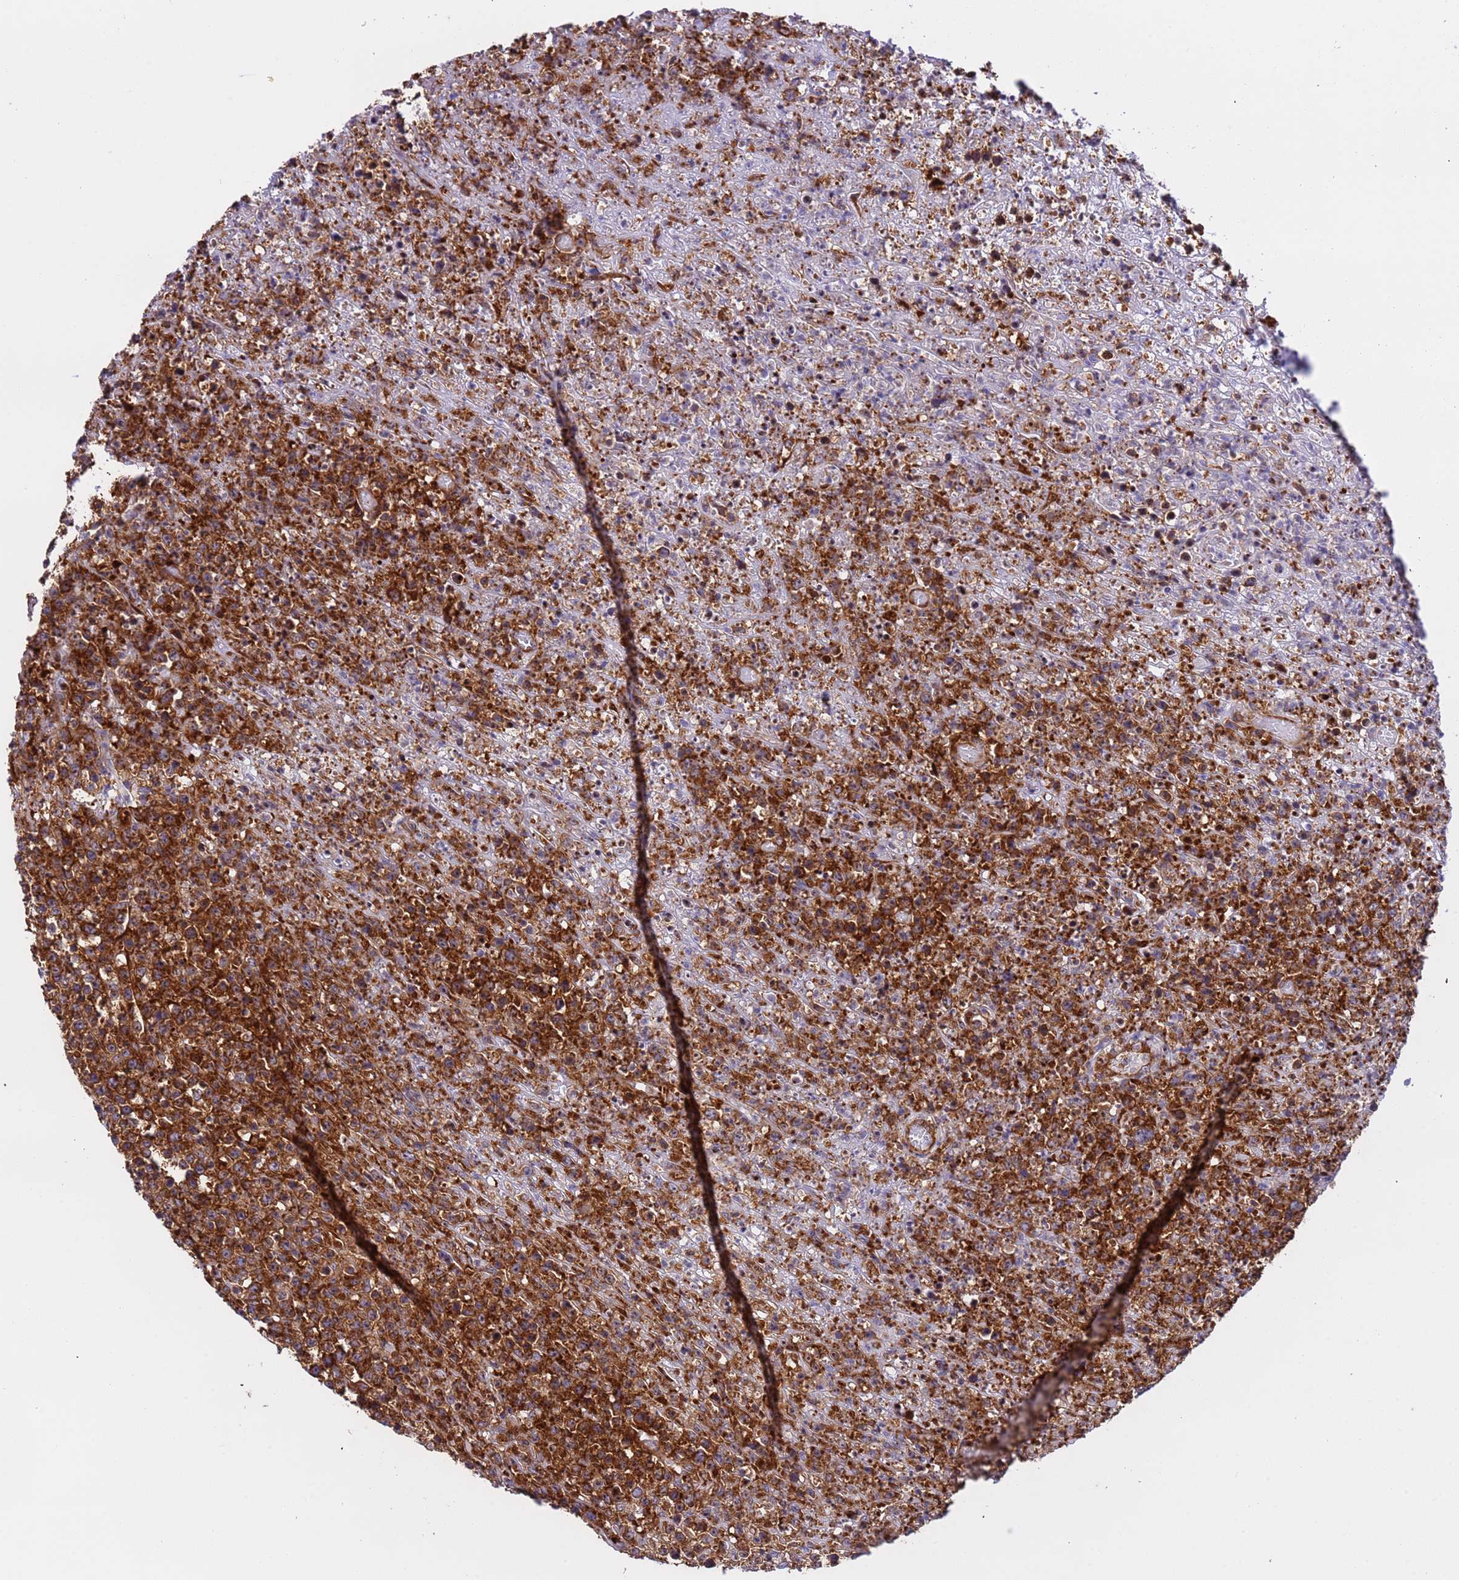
{"staining": {"intensity": "strong", "quantity": ">75%", "location": "cytoplasmic/membranous"}, "tissue": "lymphoma", "cell_type": "Tumor cells", "image_type": "cancer", "snomed": [{"axis": "morphology", "description": "Malignant lymphoma, non-Hodgkin's type, High grade"}, {"axis": "topography", "description": "Colon"}], "caption": "About >75% of tumor cells in human lymphoma reveal strong cytoplasmic/membranous protein staining as visualized by brown immunohistochemical staining.", "gene": "RPL36", "patient": {"sex": "female", "age": 53}}